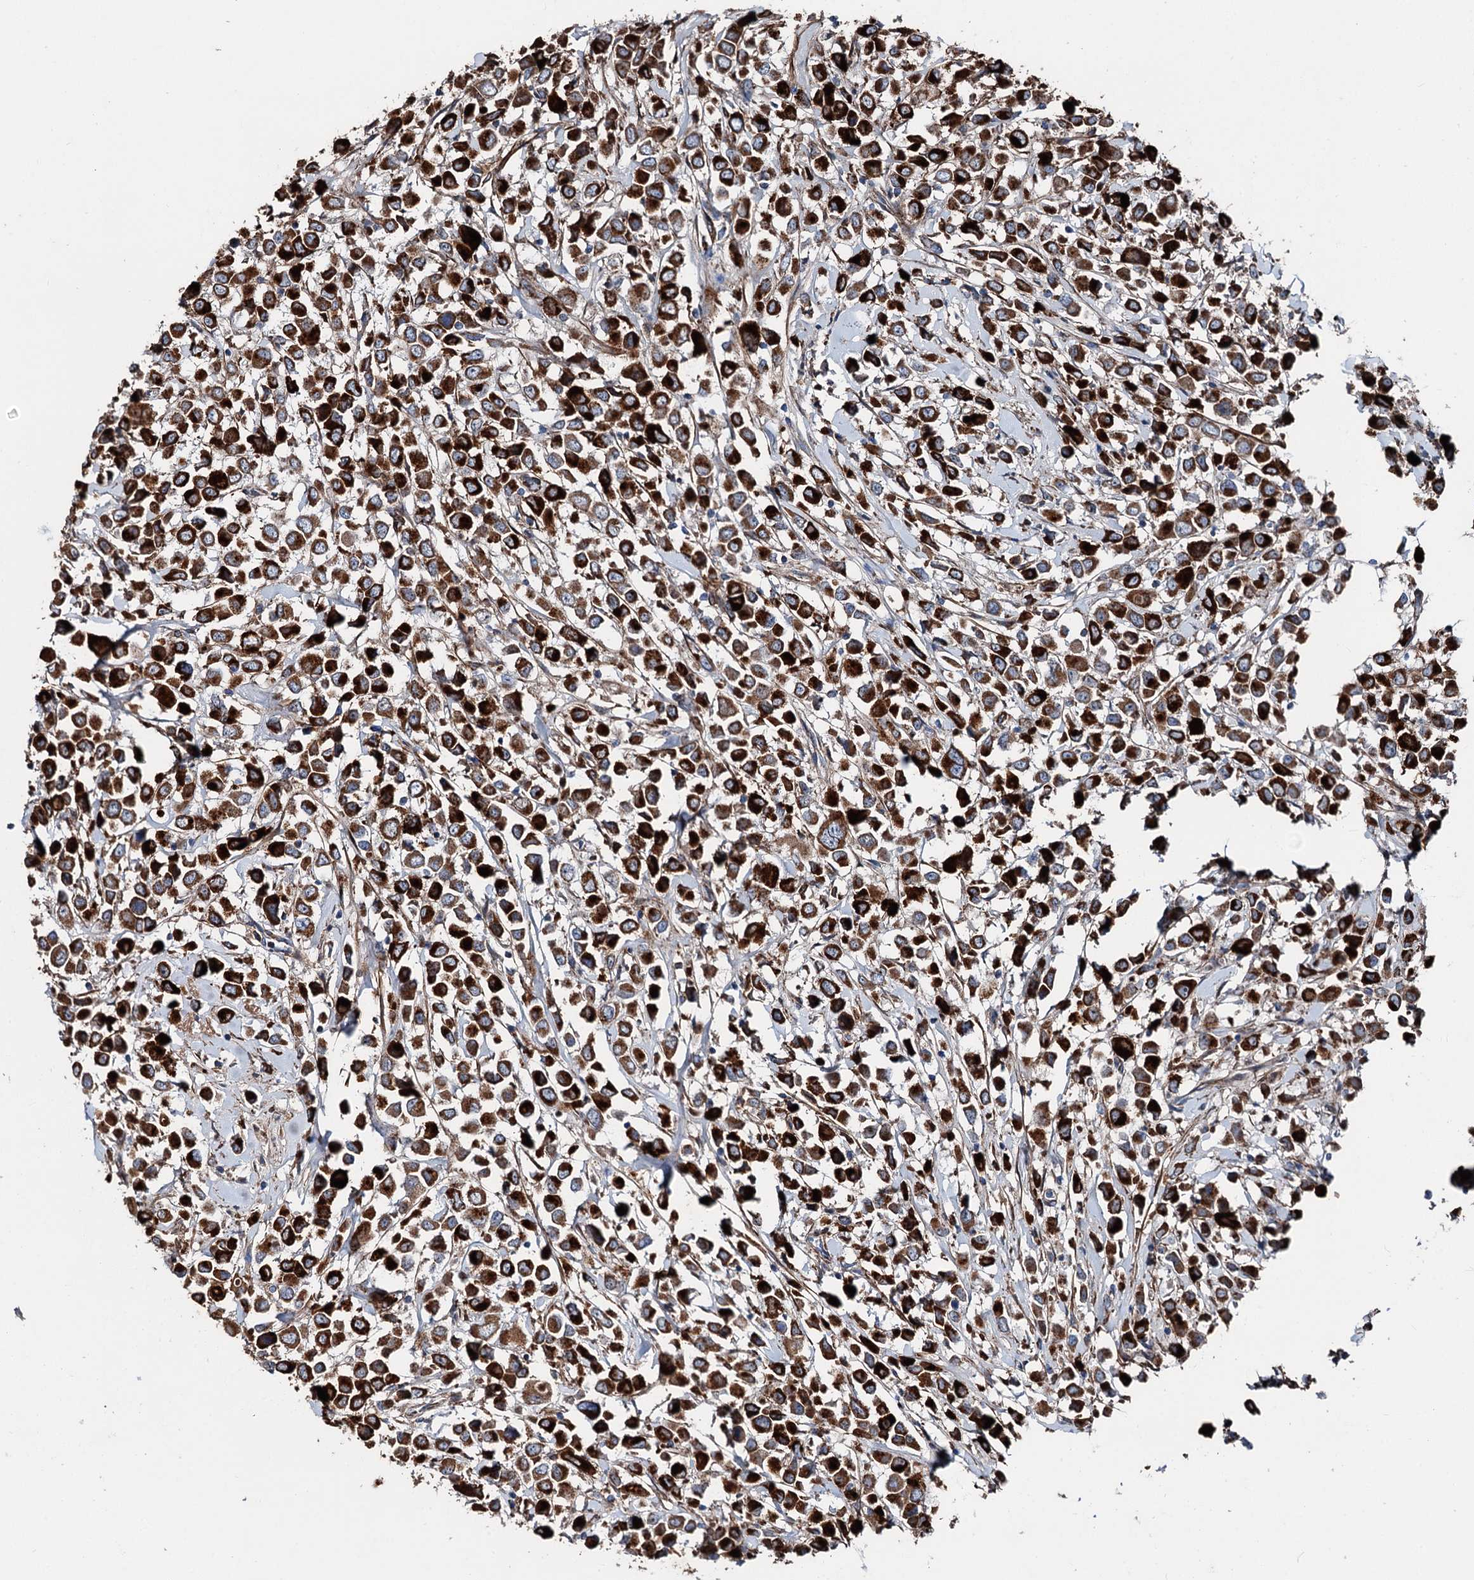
{"staining": {"intensity": "strong", "quantity": ">75%", "location": "cytoplasmic/membranous"}, "tissue": "breast cancer", "cell_type": "Tumor cells", "image_type": "cancer", "snomed": [{"axis": "morphology", "description": "Duct carcinoma"}, {"axis": "topography", "description": "Breast"}], "caption": "Protein staining shows strong cytoplasmic/membranous positivity in about >75% of tumor cells in infiltrating ductal carcinoma (breast). (DAB = brown stain, brightfield microscopy at high magnification).", "gene": "DDIAS", "patient": {"sex": "female", "age": 61}}